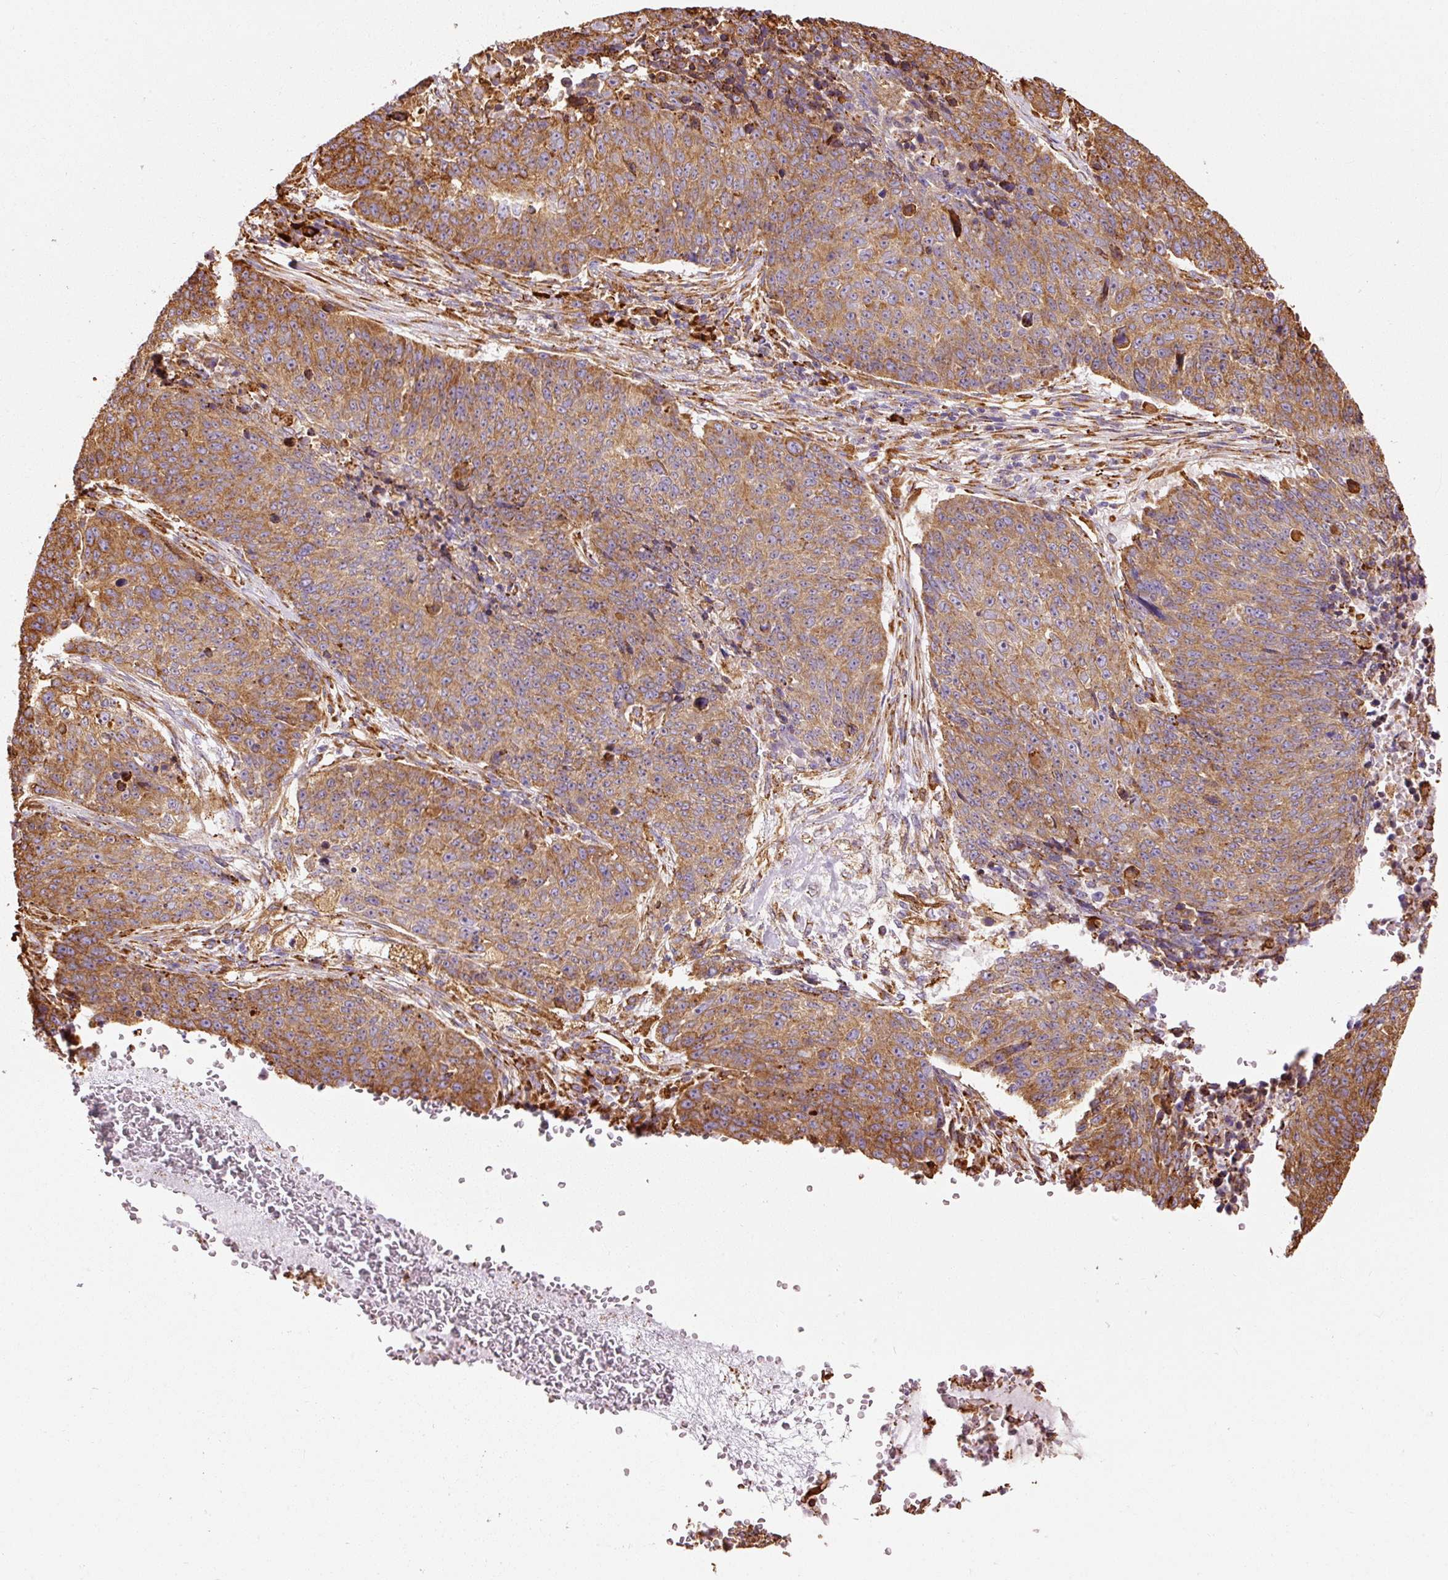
{"staining": {"intensity": "moderate", "quantity": ">75%", "location": "cytoplasmic/membranous"}, "tissue": "lung cancer", "cell_type": "Tumor cells", "image_type": "cancer", "snomed": [{"axis": "morphology", "description": "Normal tissue, NOS"}, {"axis": "morphology", "description": "Squamous cell carcinoma, NOS"}, {"axis": "topography", "description": "Lymph node"}, {"axis": "topography", "description": "Lung"}], "caption": "Human lung cancer (squamous cell carcinoma) stained with a brown dye exhibits moderate cytoplasmic/membranous positive positivity in approximately >75% of tumor cells.", "gene": "KLC1", "patient": {"sex": "male", "age": 66}}